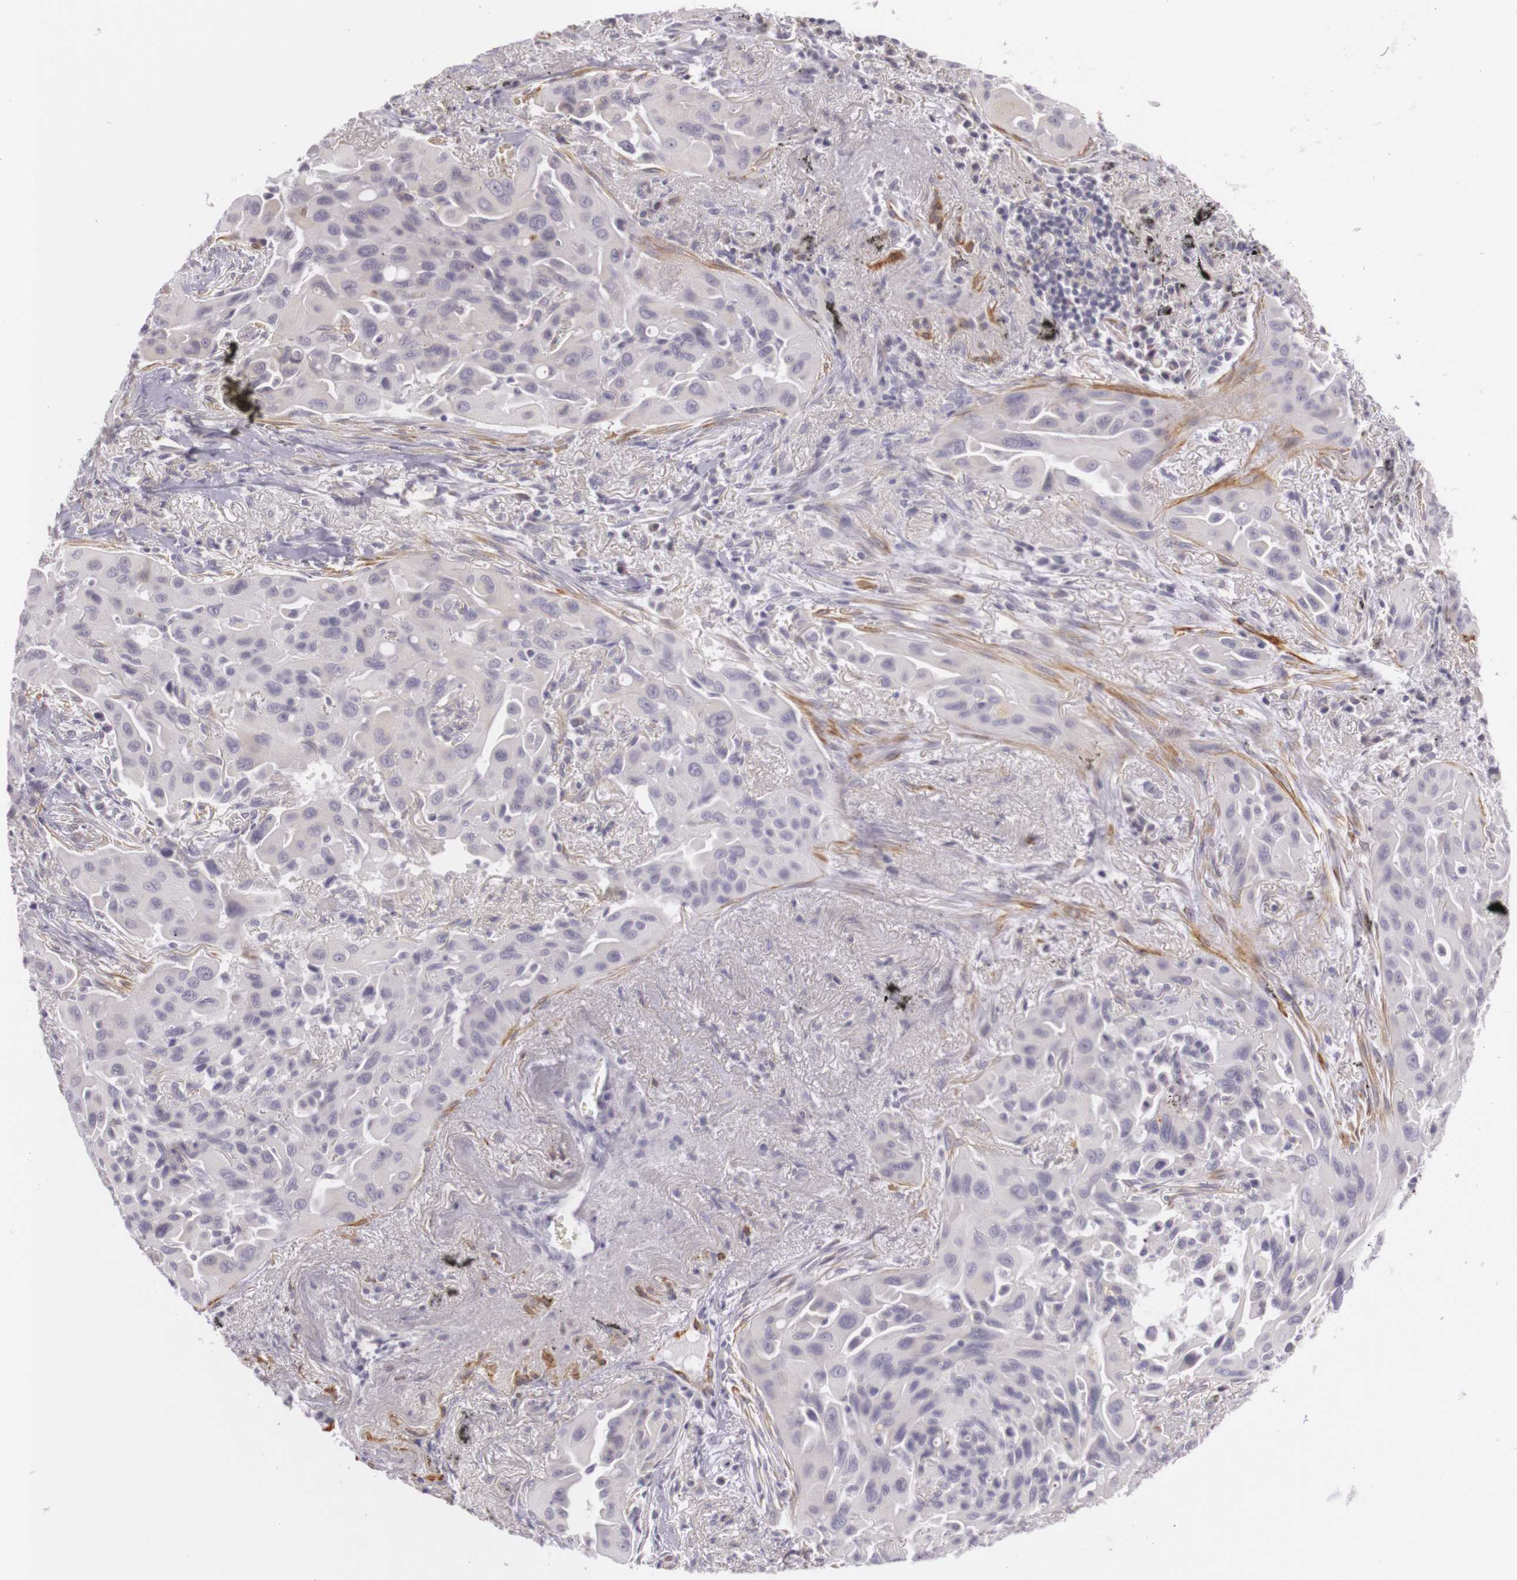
{"staining": {"intensity": "negative", "quantity": "none", "location": "none"}, "tissue": "lung cancer", "cell_type": "Tumor cells", "image_type": "cancer", "snomed": [{"axis": "morphology", "description": "Adenocarcinoma, NOS"}, {"axis": "topography", "description": "Lung"}], "caption": "There is no significant staining in tumor cells of lung cancer (adenocarcinoma). (Immunohistochemistry, brightfield microscopy, high magnification).", "gene": "CNTN2", "patient": {"sex": "male", "age": 68}}